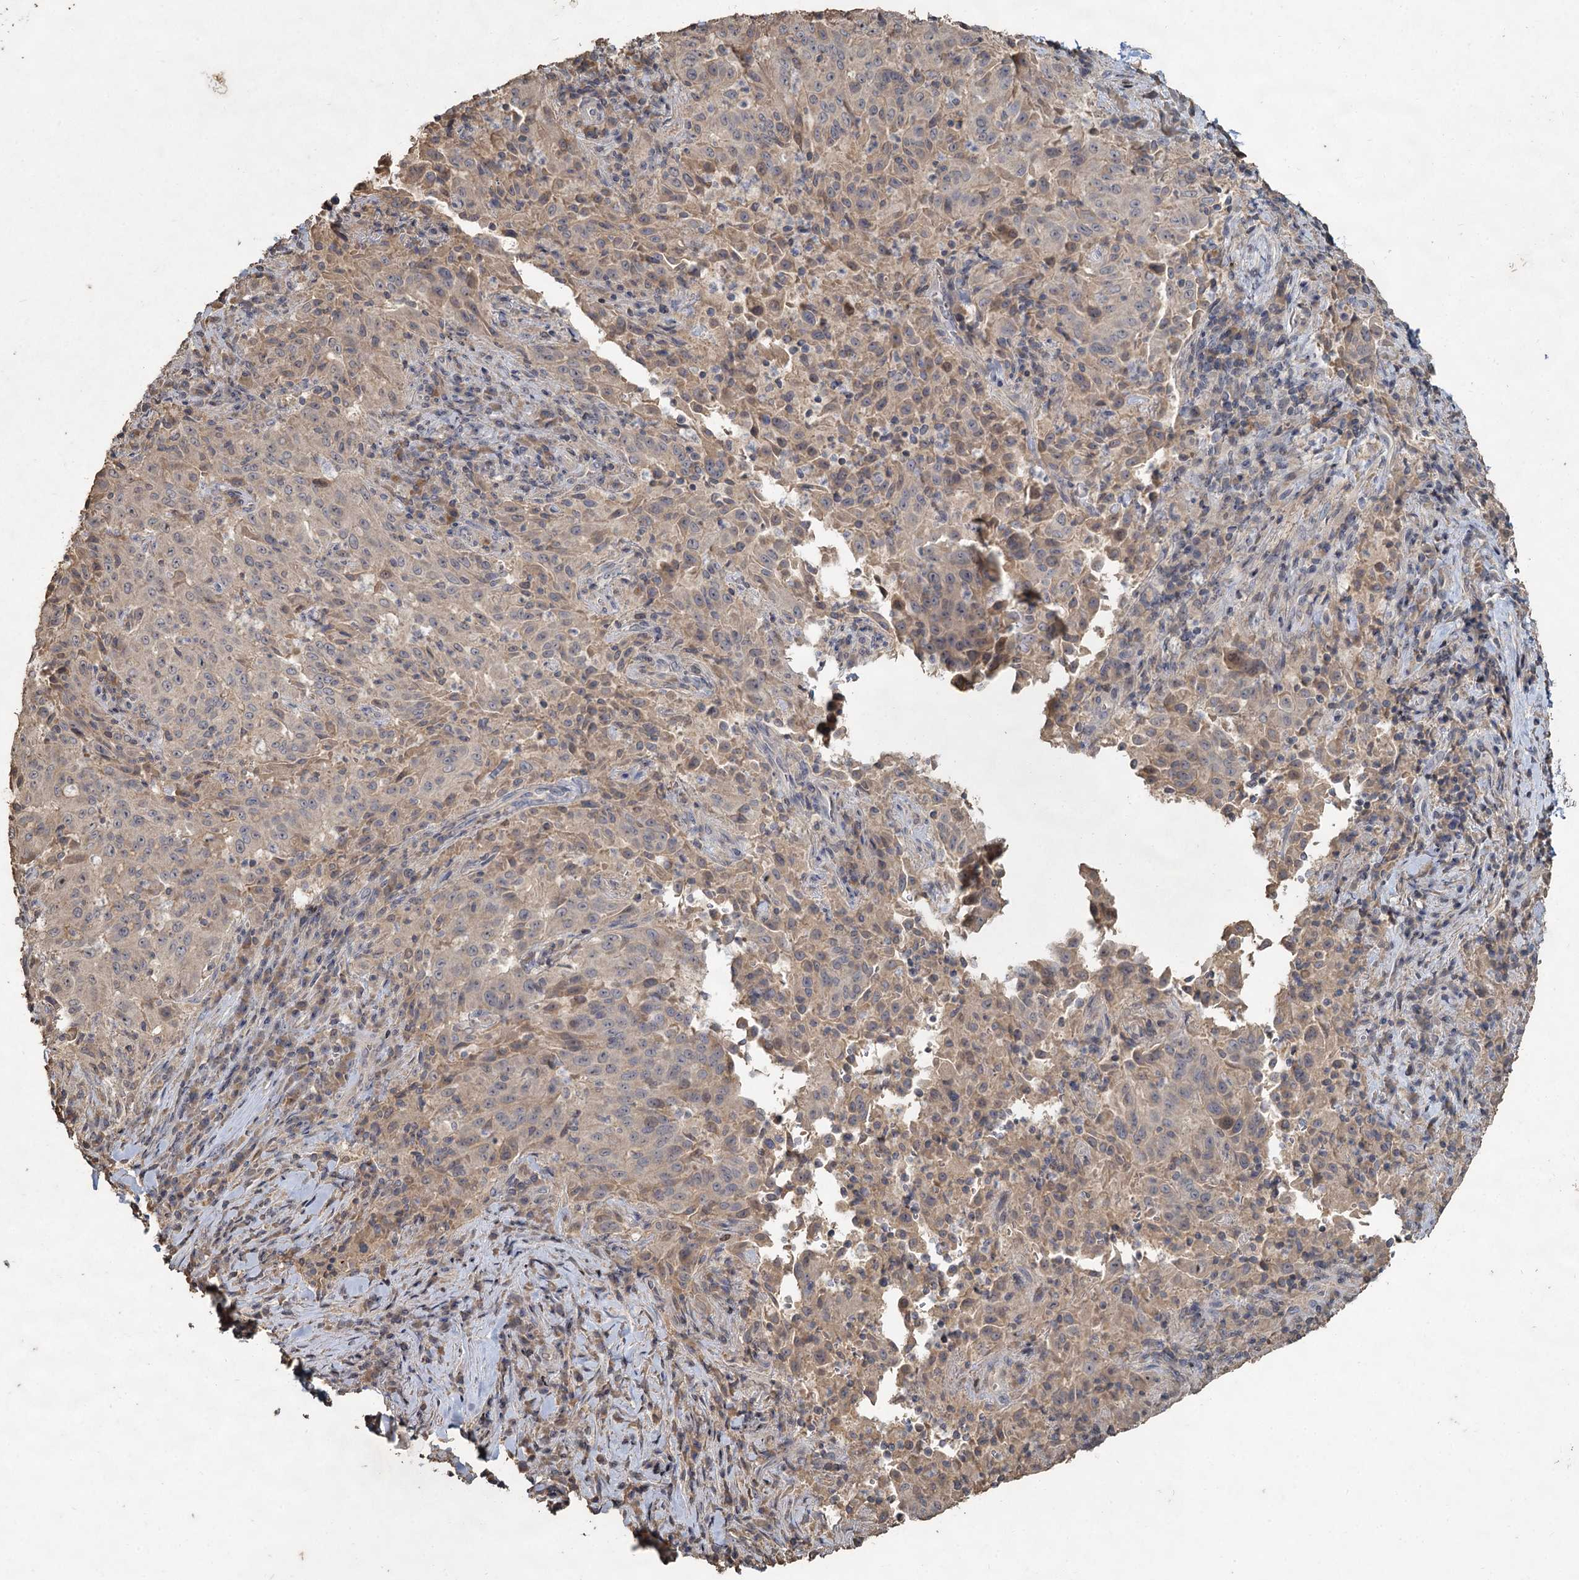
{"staining": {"intensity": "negative", "quantity": "none", "location": "none"}, "tissue": "pancreatic cancer", "cell_type": "Tumor cells", "image_type": "cancer", "snomed": [{"axis": "morphology", "description": "Adenocarcinoma, NOS"}, {"axis": "topography", "description": "Pancreas"}], "caption": "An immunohistochemistry photomicrograph of pancreatic adenocarcinoma is shown. There is no staining in tumor cells of pancreatic adenocarcinoma.", "gene": "CCDC61", "patient": {"sex": "male", "age": 63}}